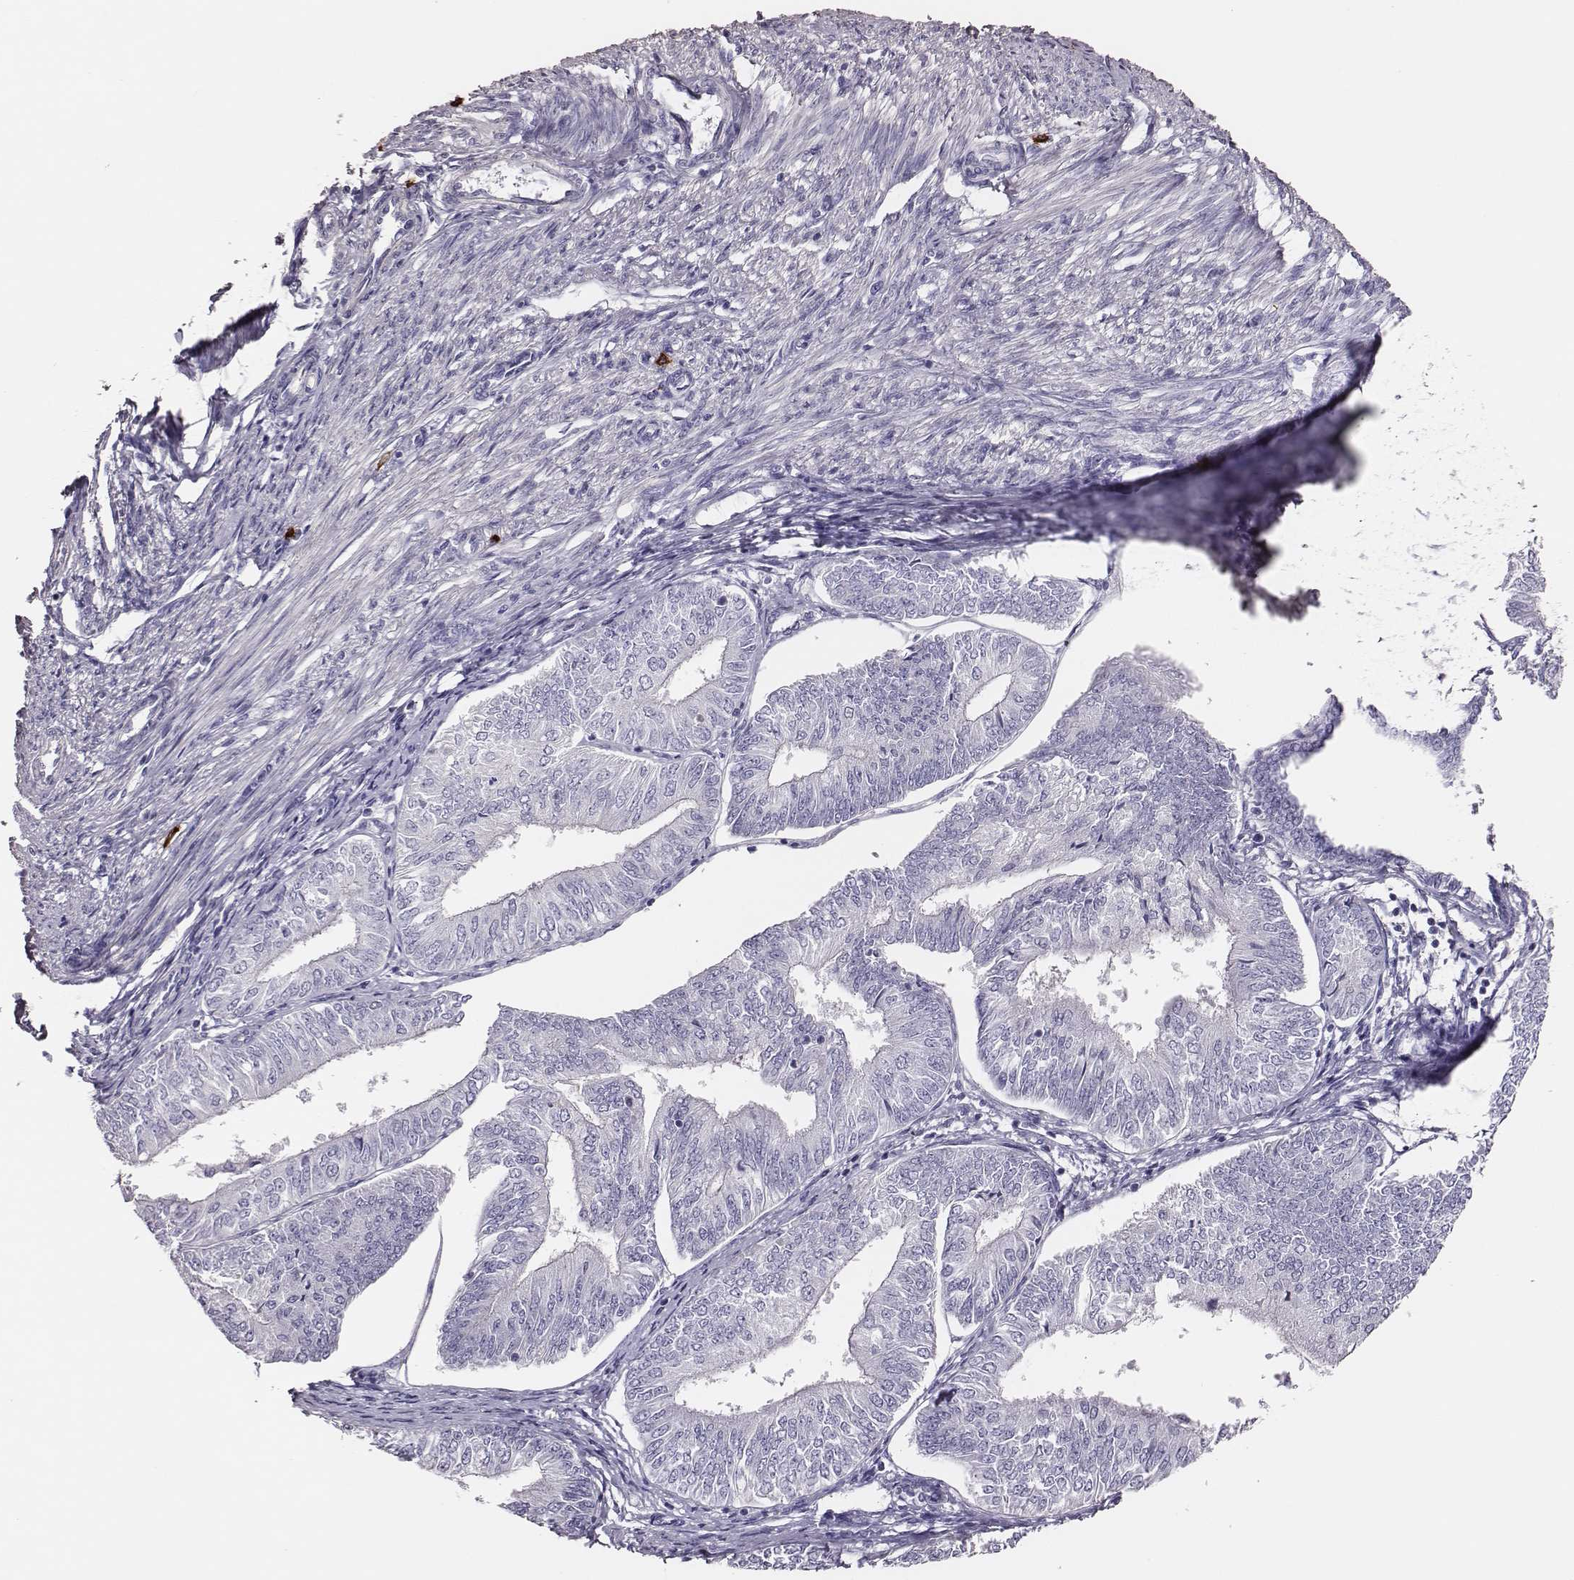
{"staining": {"intensity": "negative", "quantity": "none", "location": "none"}, "tissue": "endometrial cancer", "cell_type": "Tumor cells", "image_type": "cancer", "snomed": [{"axis": "morphology", "description": "Adenocarcinoma, NOS"}, {"axis": "topography", "description": "Endometrium"}], "caption": "A histopathology image of human endometrial adenocarcinoma is negative for staining in tumor cells. (IHC, brightfield microscopy, high magnification).", "gene": "P2RY10", "patient": {"sex": "female", "age": 58}}